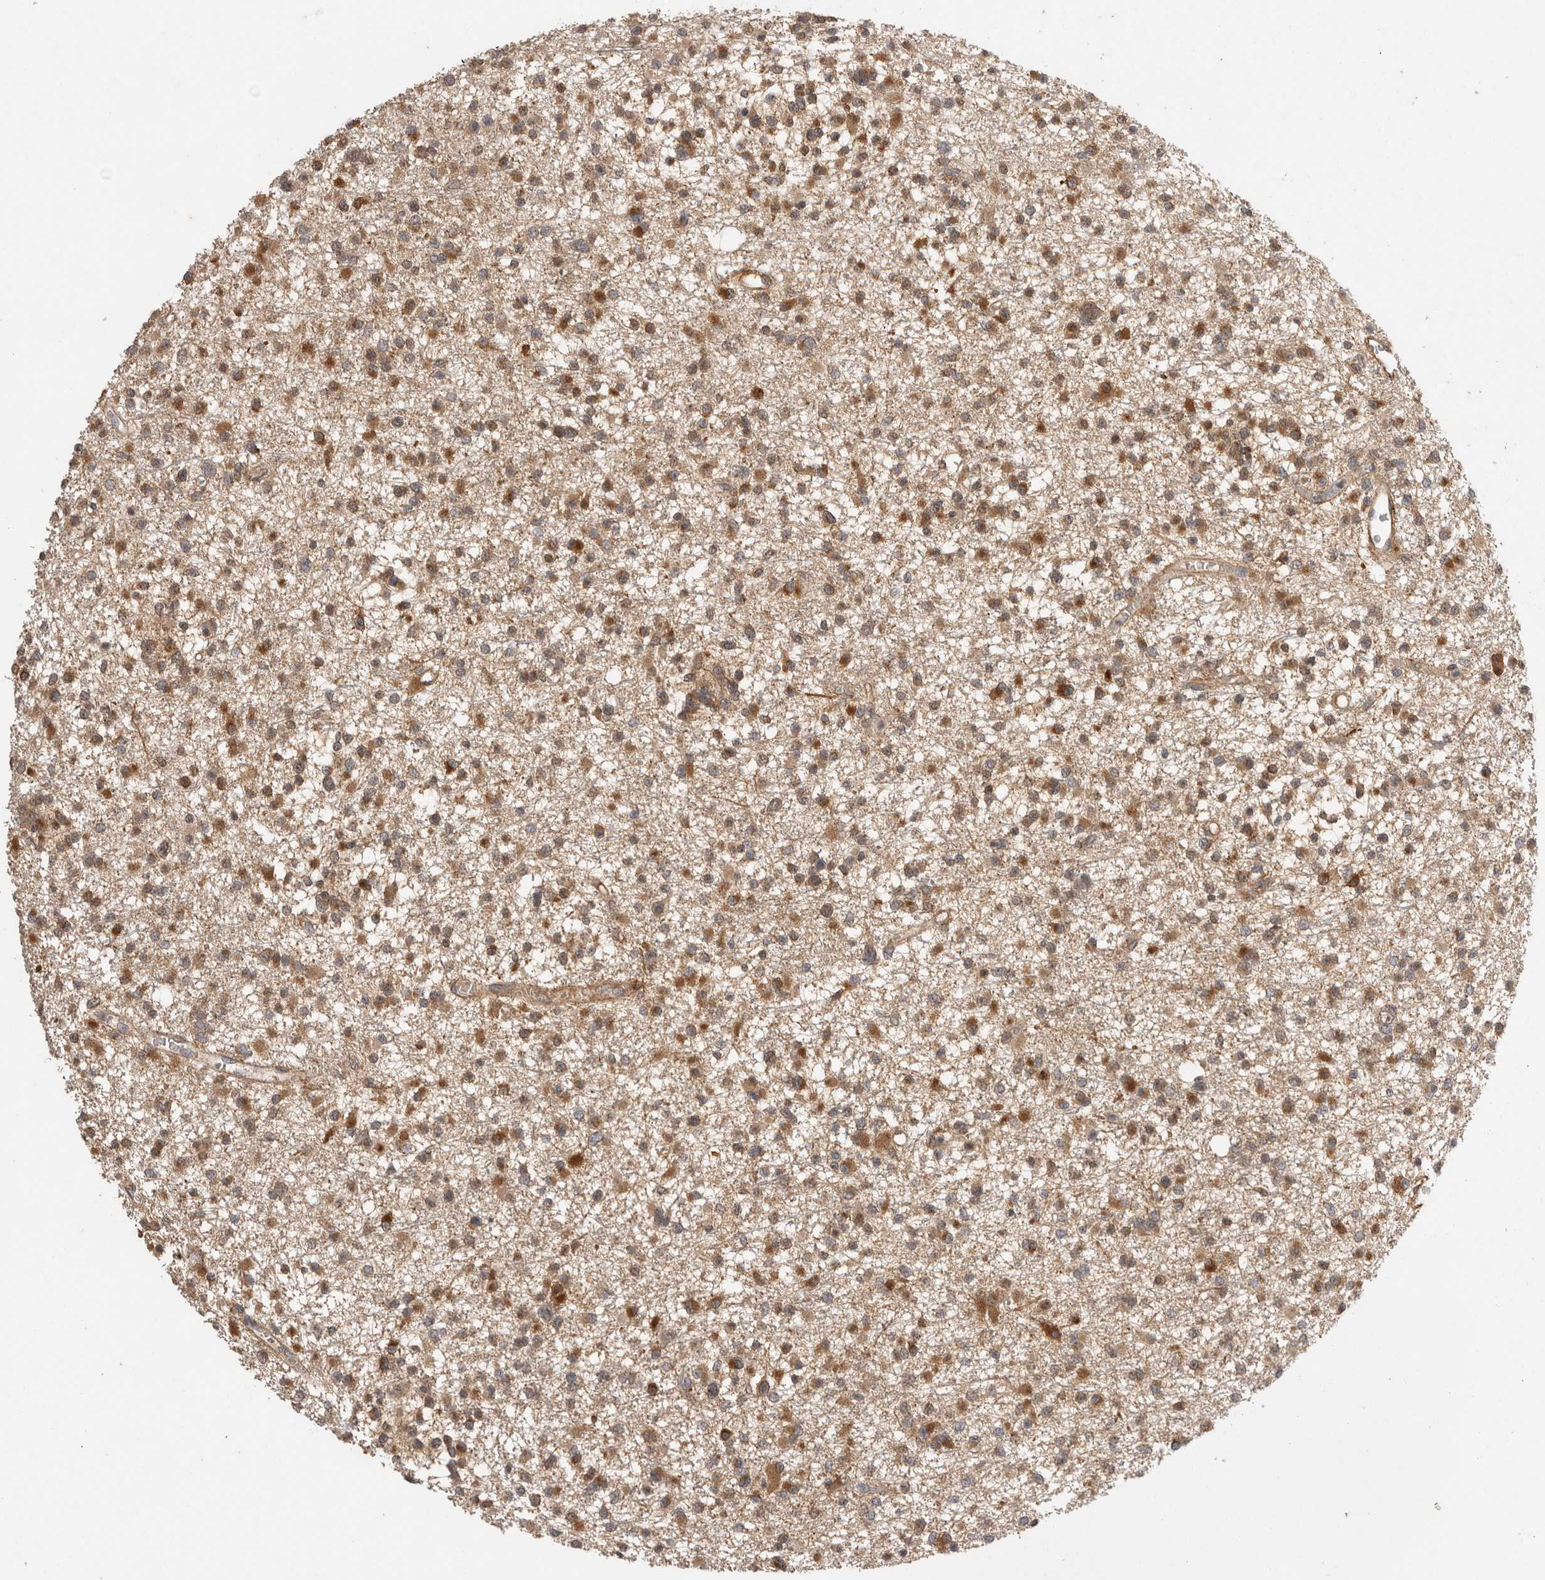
{"staining": {"intensity": "strong", "quantity": "25%-75%", "location": "cytoplasmic/membranous,nuclear"}, "tissue": "glioma", "cell_type": "Tumor cells", "image_type": "cancer", "snomed": [{"axis": "morphology", "description": "Glioma, malignant, Low grade"}, {"axis": "topography", "description": "Brain"}], "caption": "The micrograph exhibits immunohistochemical staining of low-grade glioma (malignant). There is strong cytoplasmic/membranous and nuclear positivity is appreciated in about 25%-75% of tumor cells. (Brightfield microscopy of DAB IHC at high magnification).", "gene": "C1QTNF5", "patient": {"sex": "female", "age": 22}}